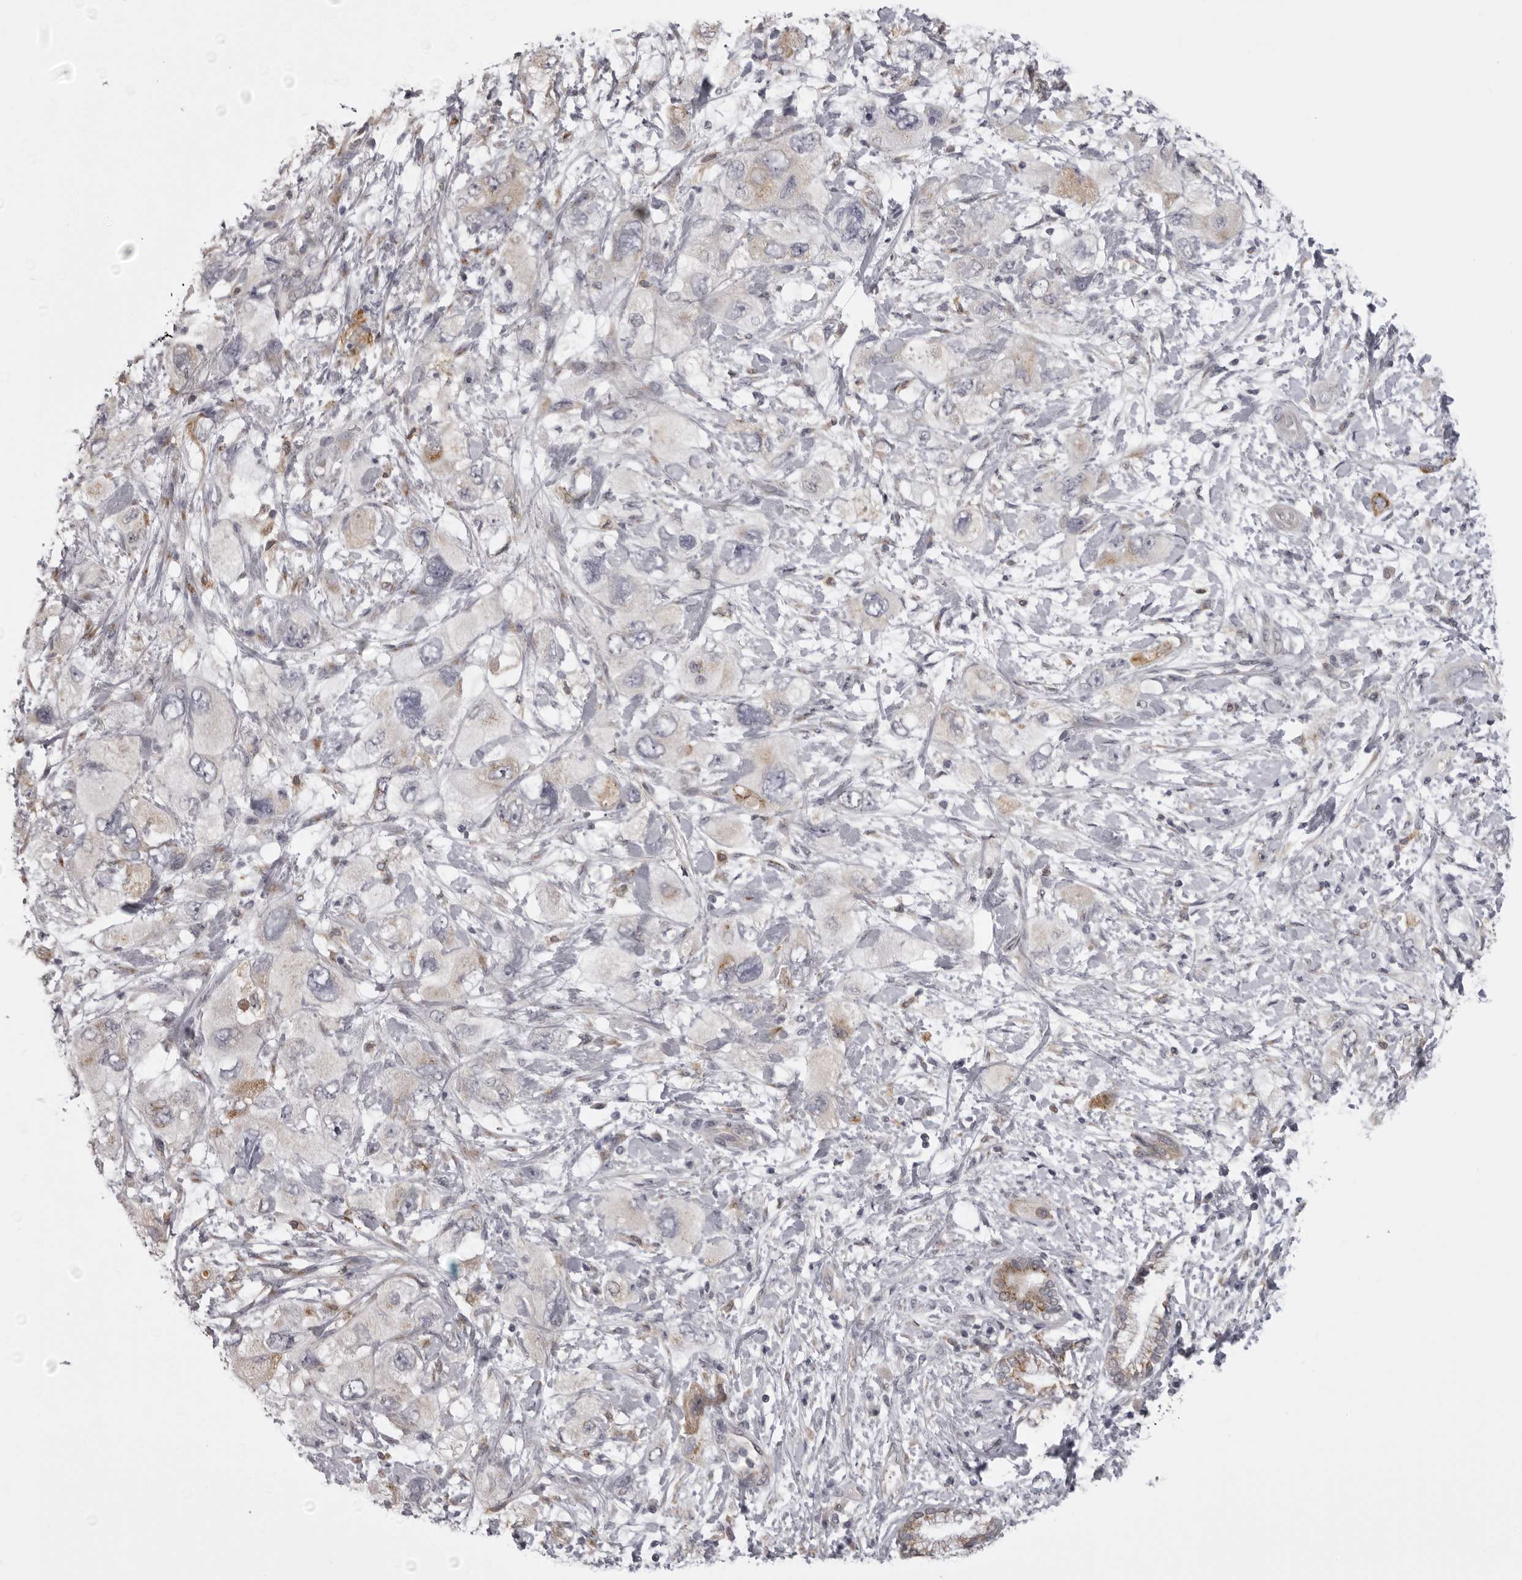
{"staining": {"intensity": "weak", "quantity": "25%-75%", "location": "cytoplasmic/membranous"}, "tissue": "pancreatic cancer", "cell_type": "Tumor cells", "image_type": "cancer", "snomed": [{"axis": "morphology", "description": "Adenocarcinoma, NOS"}, {"axis": "topography", "description": "Pancreas"}], "caption": "Immunohistochemistry photomicrograph of pancreatic cancer stained for a protein (brown), which displays low levels of weak cytoplasmic/membranous positivity in approximately 25%-75% of tumor cells.", "gene": "NCEH1", "patient": {"sex": "female", "age": 73}}